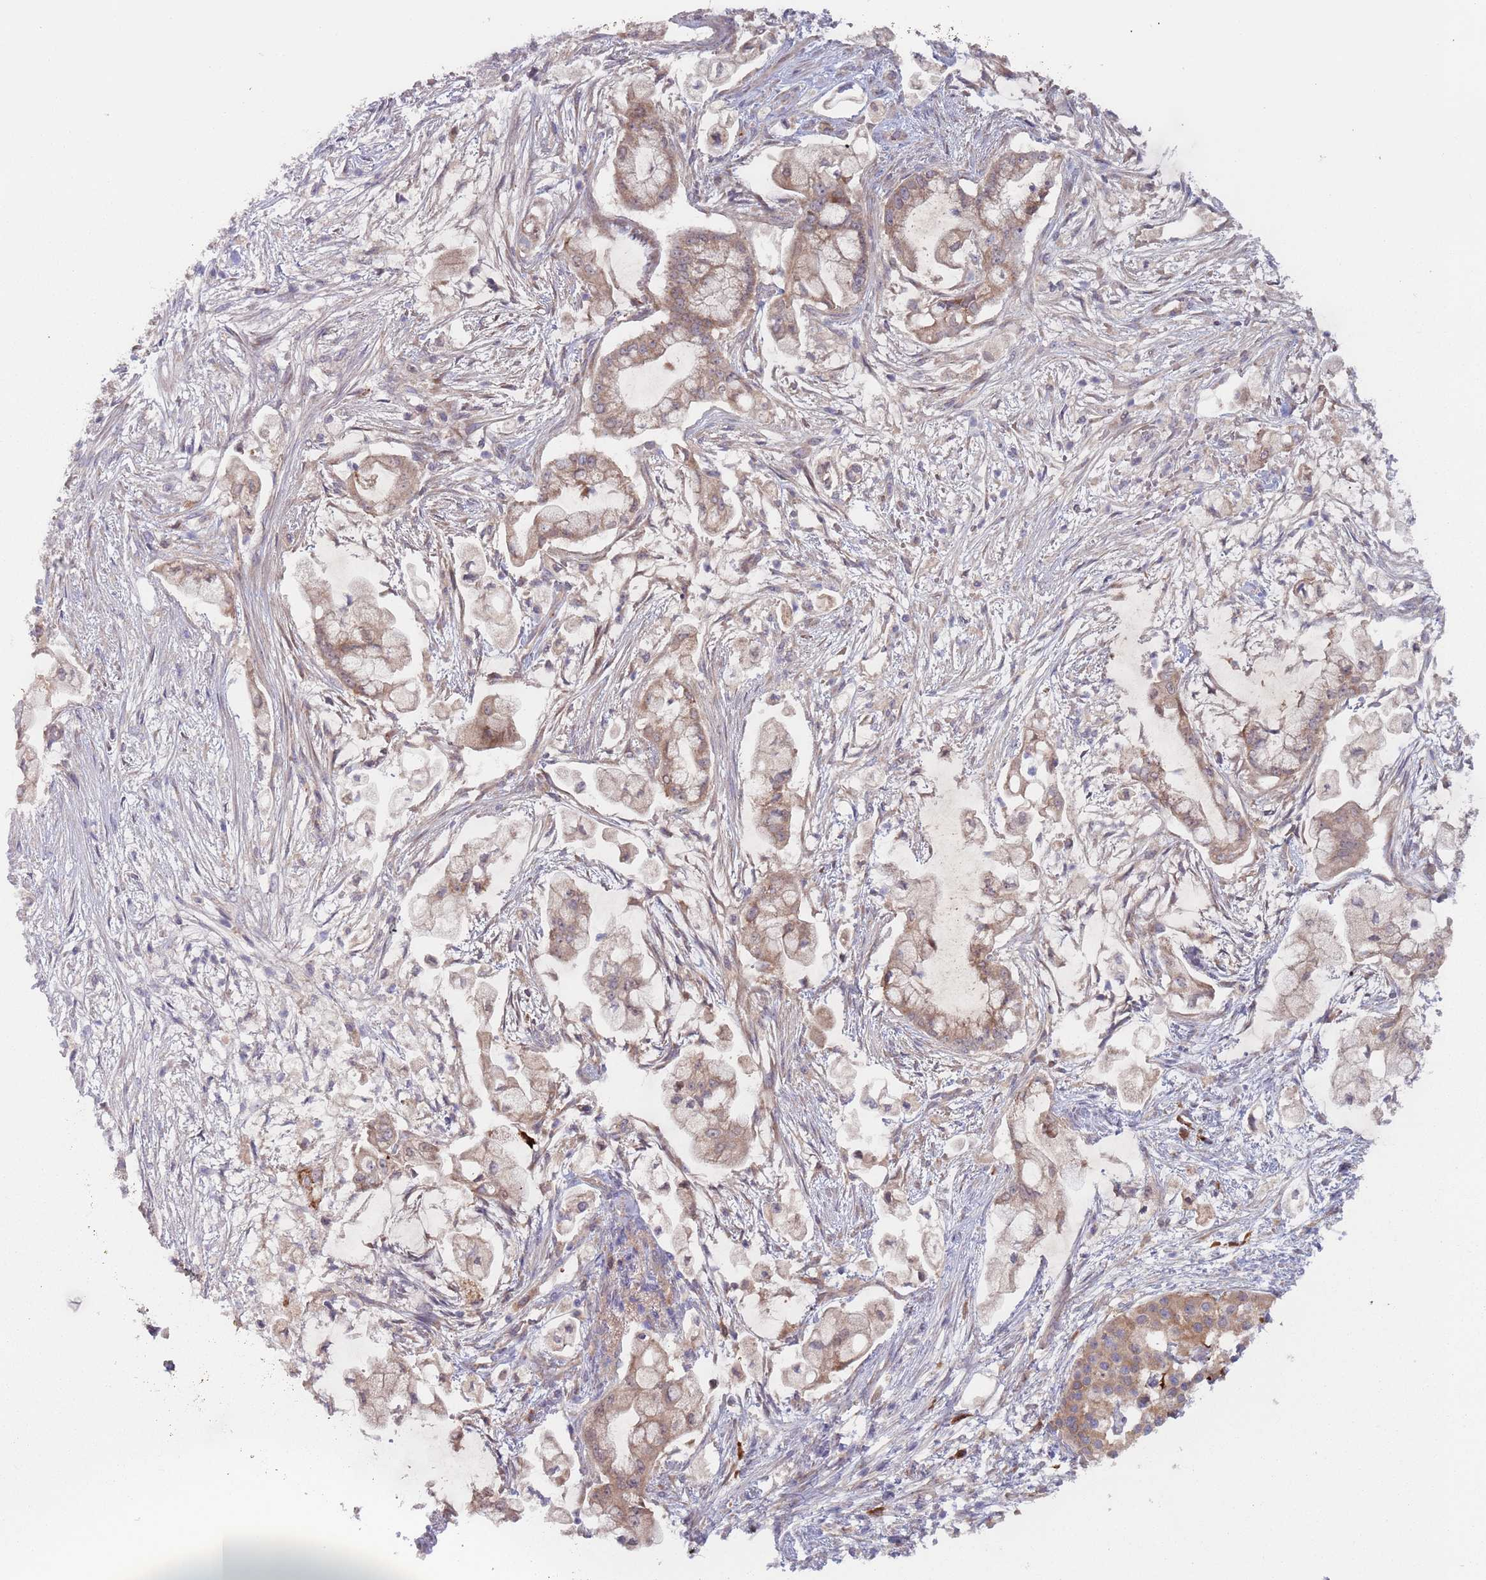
{"staining": {"intensity": "weak", "quantity": ">75%", "location": "cytoplasmic/membranous"}, "tissue": "pancreatic cancer", "cell_type": "Tumor cells", "image_type": "cancer", "snomed": [{"axis": "morphology", "description": "Adenocarcinoma, NOS"}, {"axis": "topography", "description": "Pancreas"}], "caption": "Pancreatic cancer tissue shows weak cytoplasmic/membranous staining in approximately >75% of tumor cells (DAB IHC with brightfield microscopy, high magnification).", "gene": "ZNF140", "patient": {"sex": "female", "age": 69}}